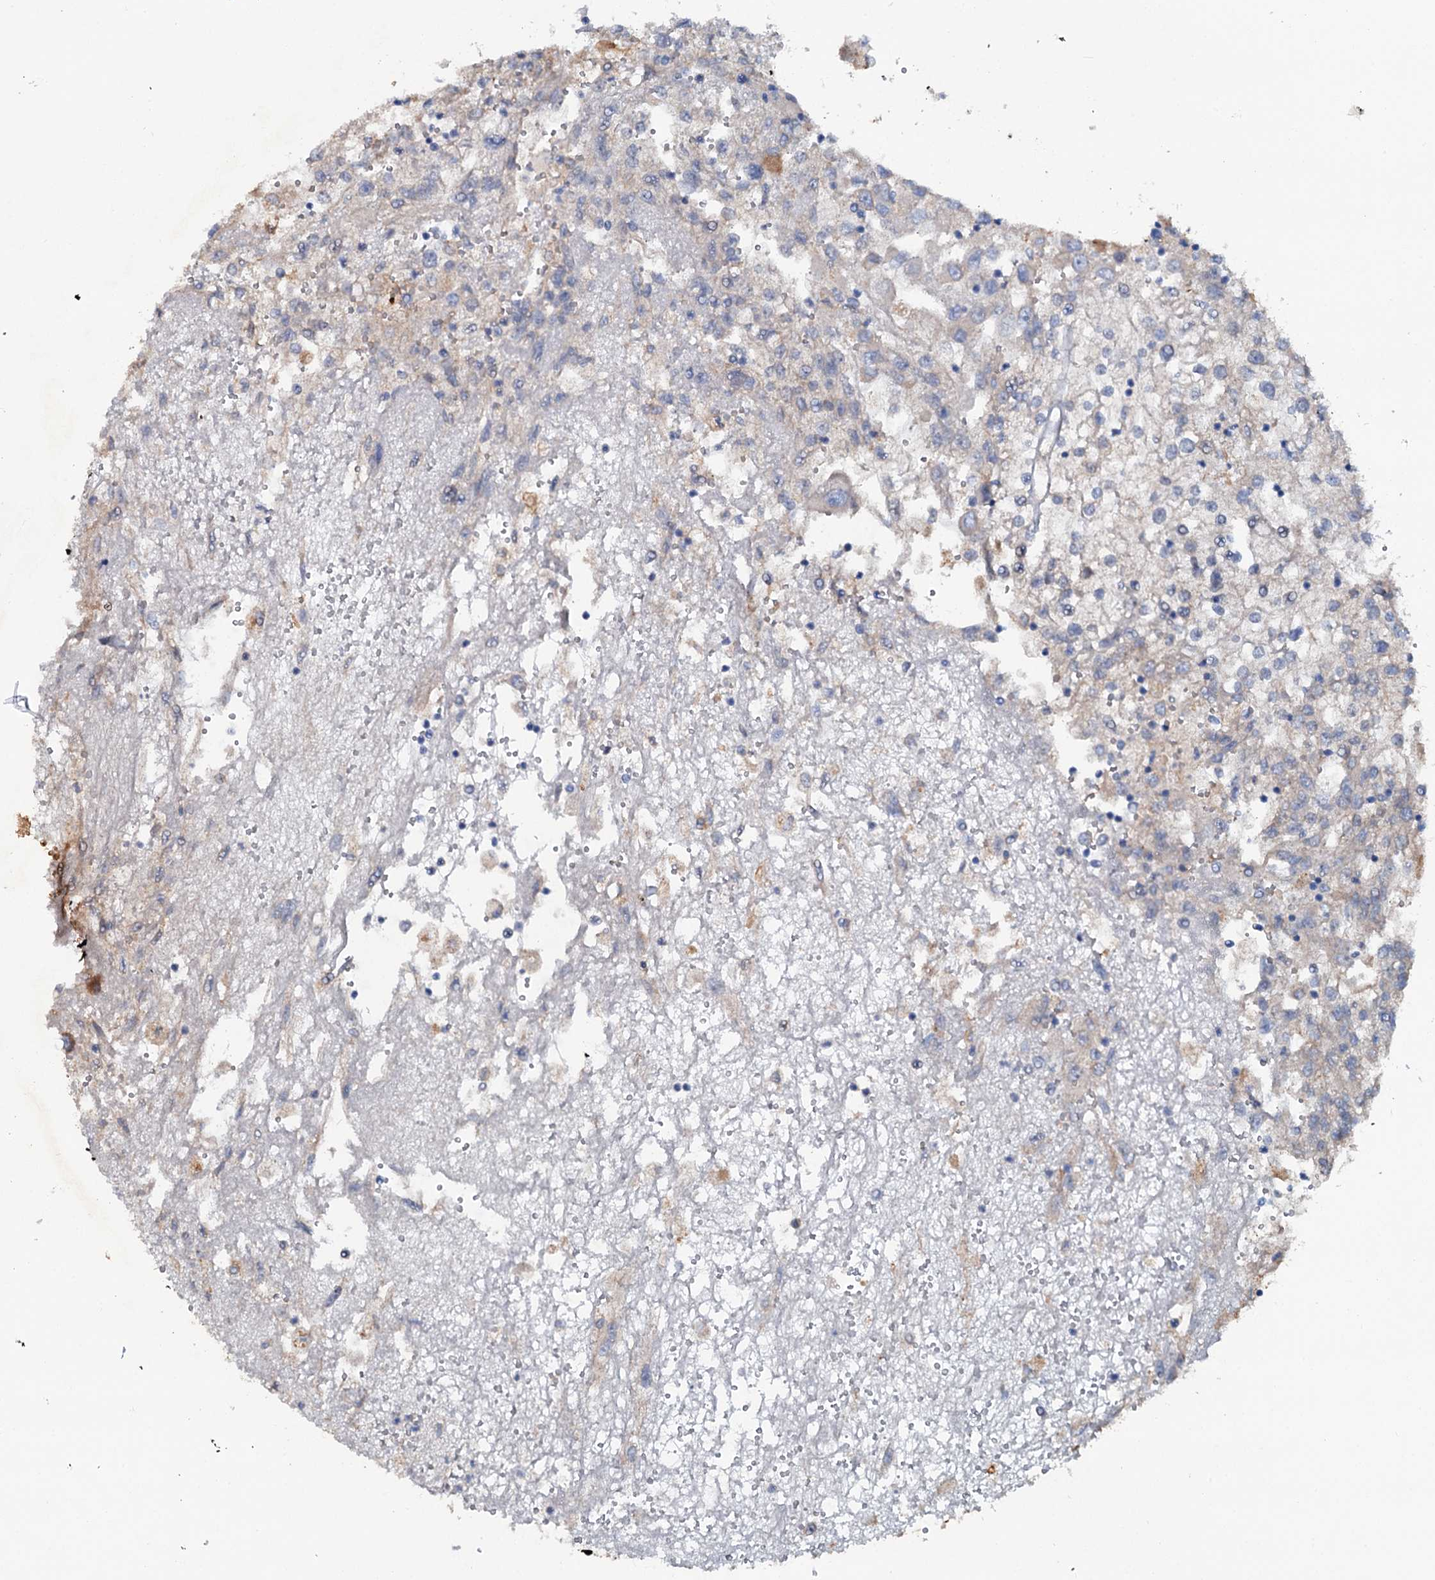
{"staining": {"intensity": "negative", "quantity": "none", "location": "none"}, "tissue": "renal cancer", "cell_type": "Tumor cells", "image_type": "cancer", "snomed": [{"axis": "morphology", "description": "Adenocarcinoma, NOS"}, {"axis": "topography", "description": "Kidney"}], "caption": "Tumor cells show no significant protein staining in renal adenocarcinoma. (DAB immunohistochemistry with hematoxylin counter stain).", "gene": "IL17RD", "patient": {"sex": "female", "age": 52}}